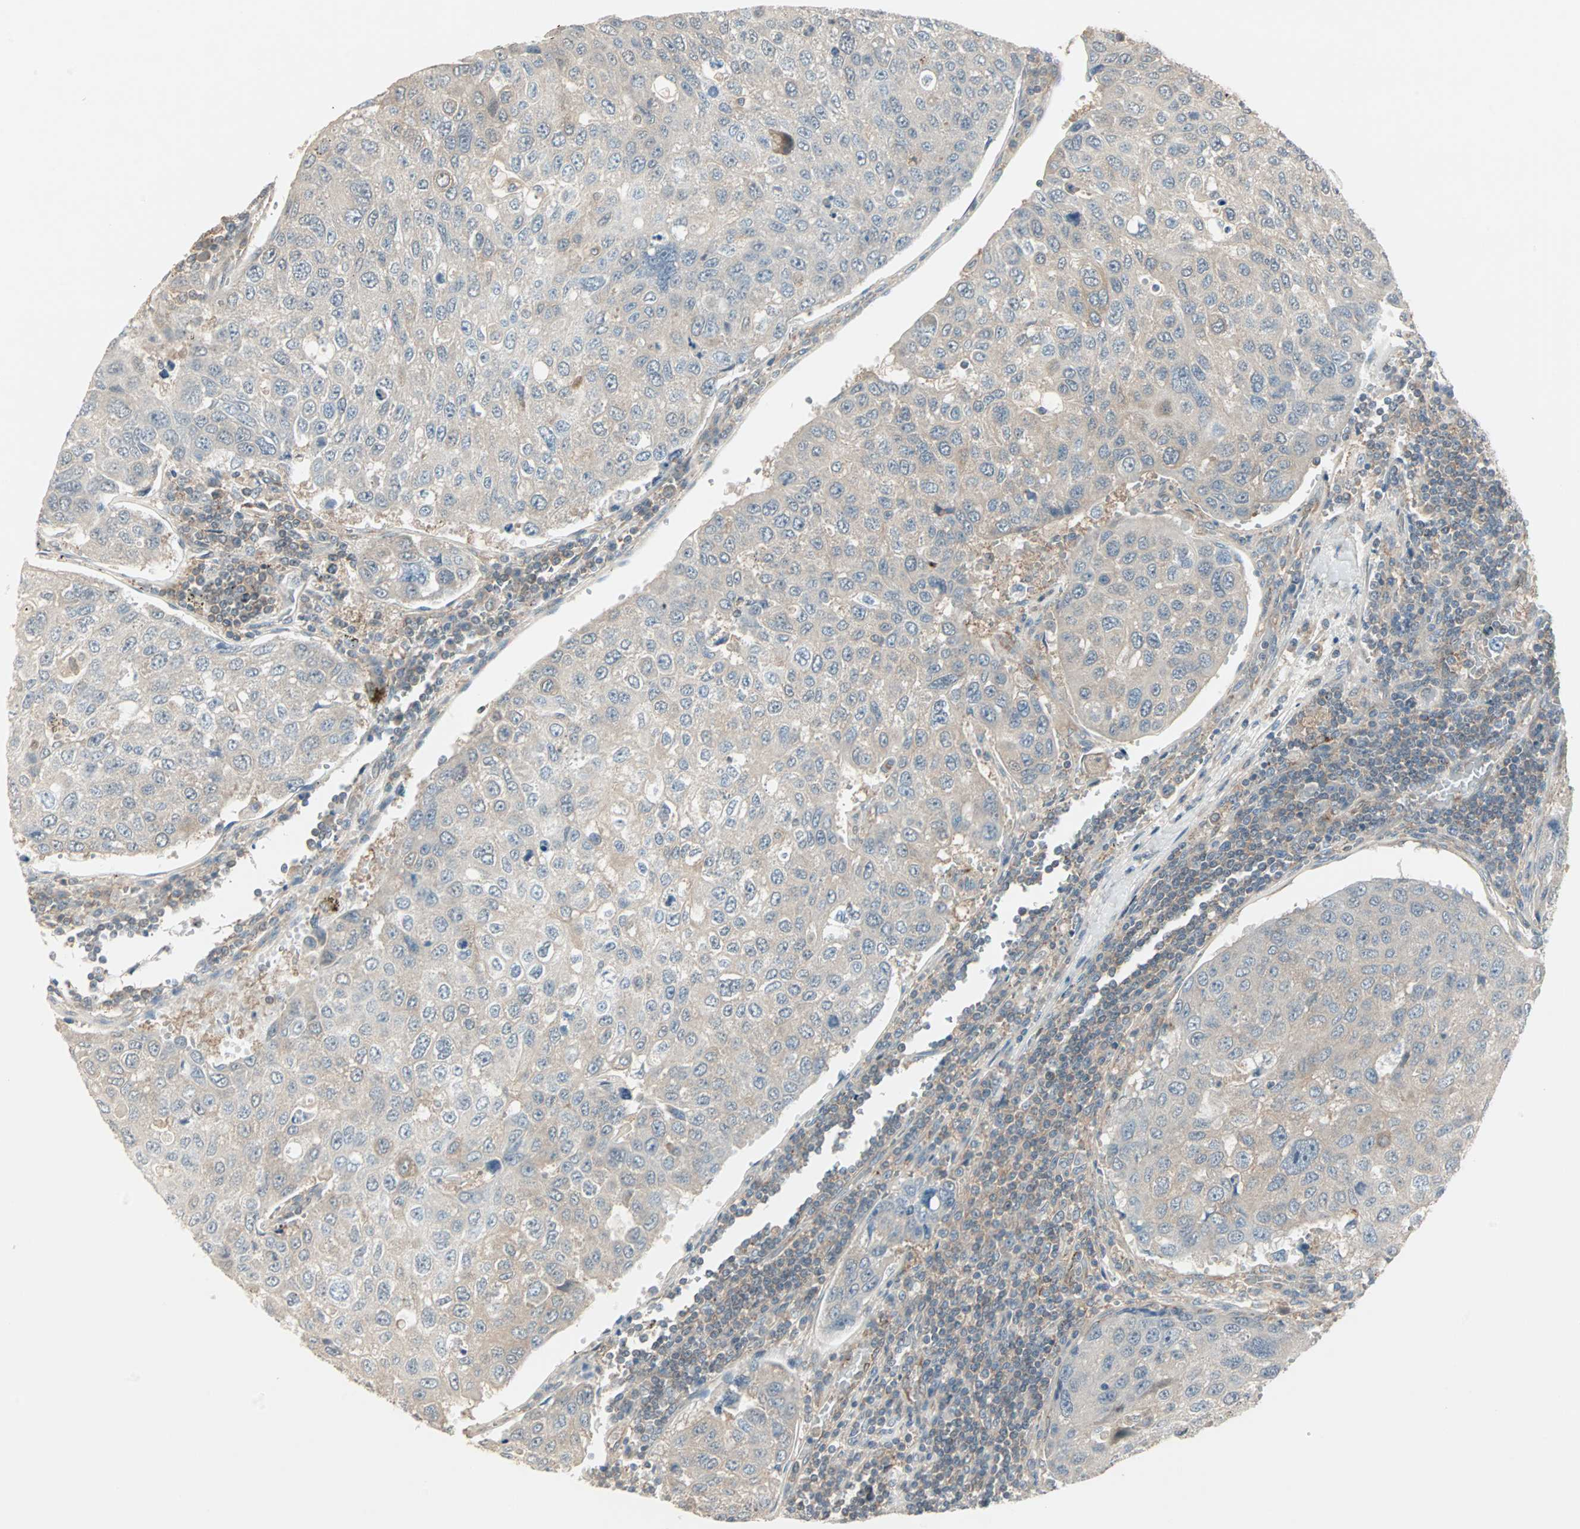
{"staining": {"intensity": "weak", "quantity": ">75%", "location": "cytoplasmic/membranous"}, "tissue": "urothelial cancer", "cell_type": "Tumor cells", "image_type": "cancer", "snomed": [{"axis": "morphology", "description": "Urothelial carcinoma, High grade"}, {"axis": "topography", "description": "Lymph node"}, {"axis": "topography", "description": "Urinary bladder"}], "caption": "Urothelial cancer stained with DAB (3,3'-diaminobenzidine) immunohistochemistry reveals low levels of weak cytoplasmic/membranous positivity in approximately >75% of tumor cells. Using DAB (brown) and hematoxylin (blue) stains, captured at high magnification using brightfield microscopy.", "gene": "ZFP36", "patient": {"sex": "male", "age": 51}}